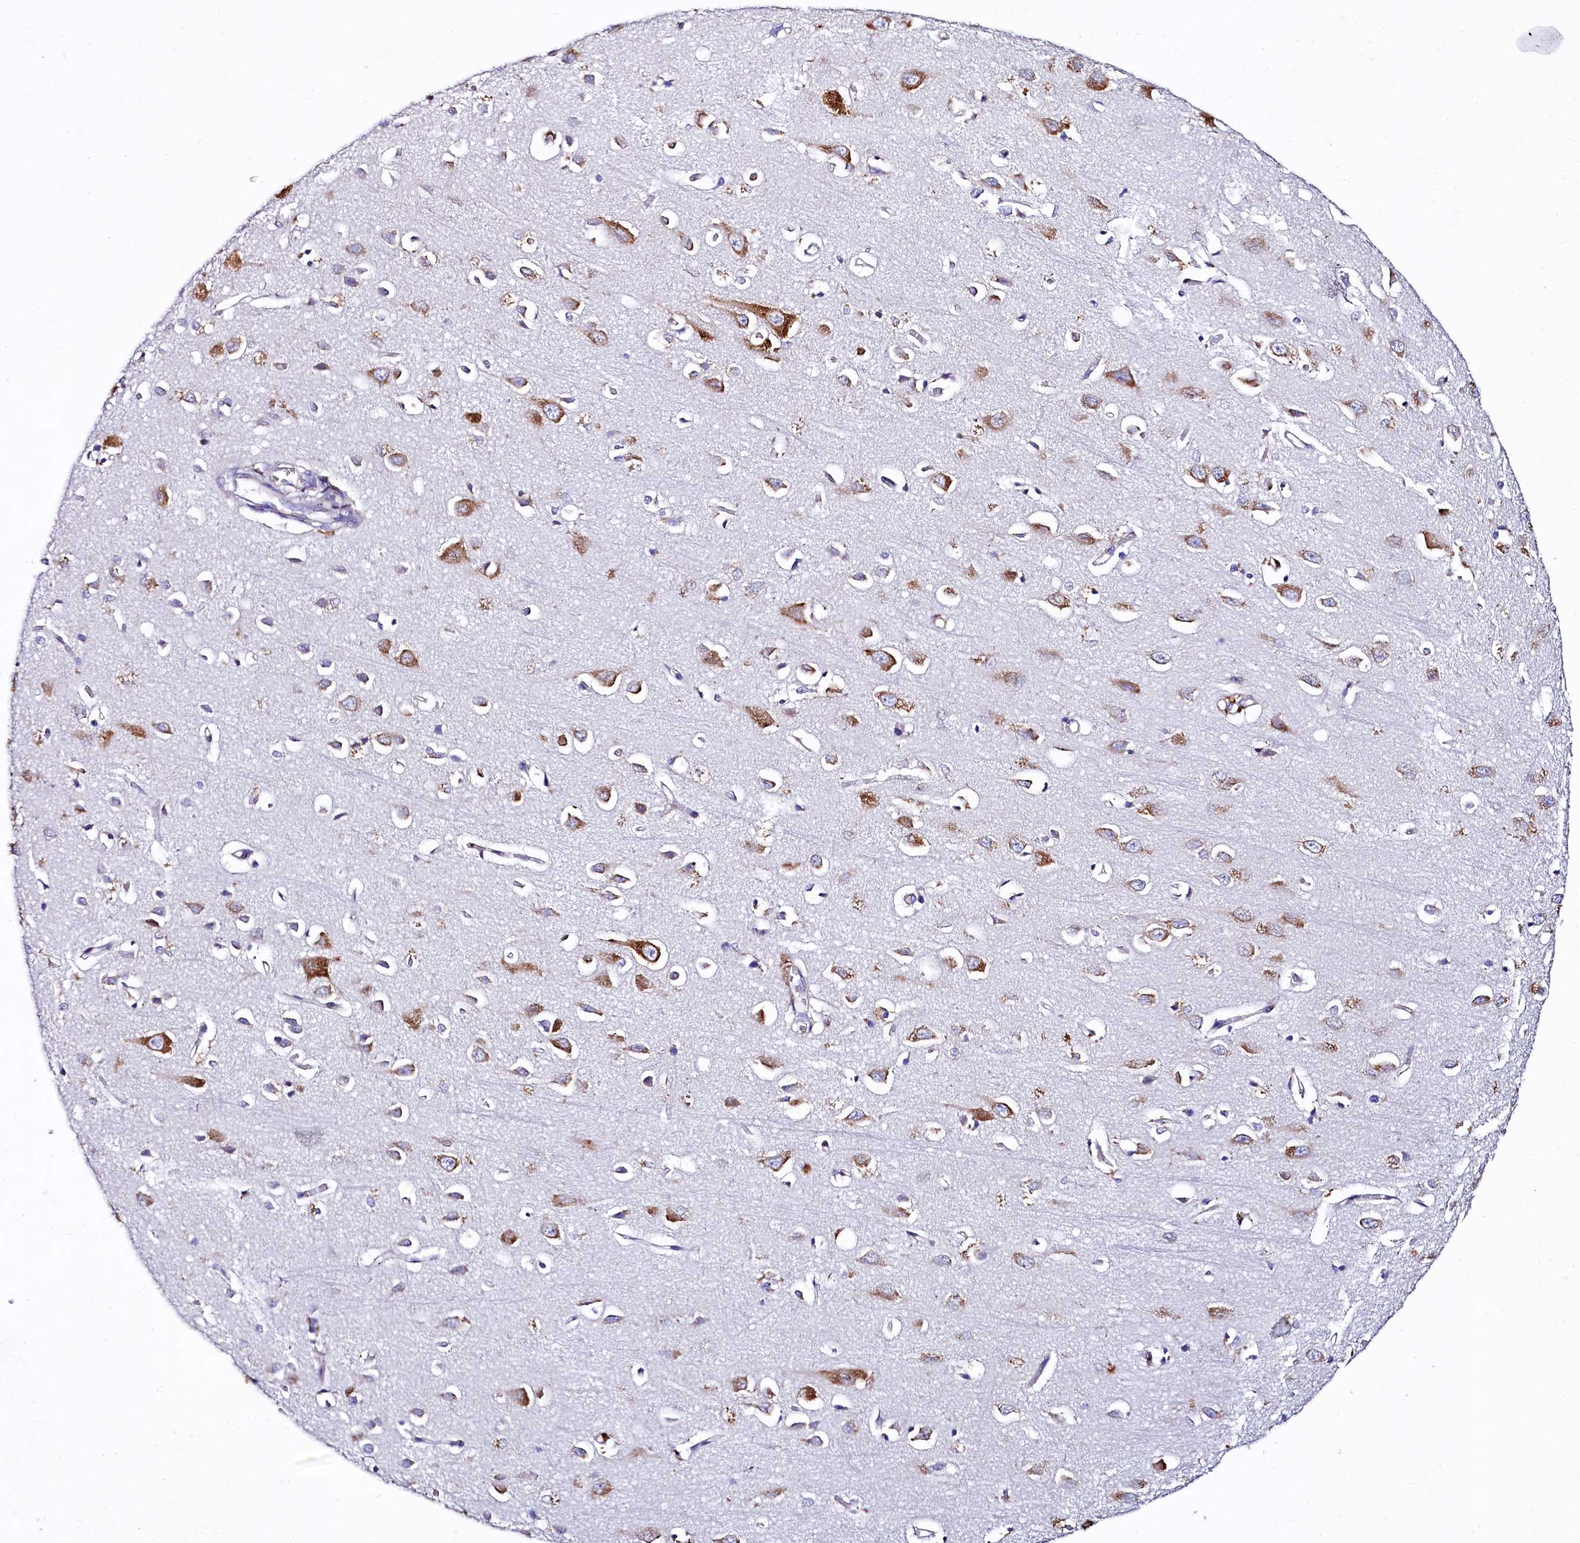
{"staining": {"intensity": "weak", "quantity": "25%-75%", "location": "cytoplasmic/membranous"}, "tissue": "cerebral cortex", "cell_type": "Endothelial cells", "image_type": "normal", "snomed": [{"axis": "morphology", "description": "Normal tissue, NOS"}, {"axis": "topography", "description": "Cerebral cortex"}], "caption": "The photomicrograph exhibits staining of benign cerebral cortex, revealing weak cytoplasmic/membranous protein staining (brown color) within endothelial cells. The protein is shown in brown color, while the nuclei are stained blue.", "gene": "QARS1", "patient": {"sex": "female", "age": 64}}